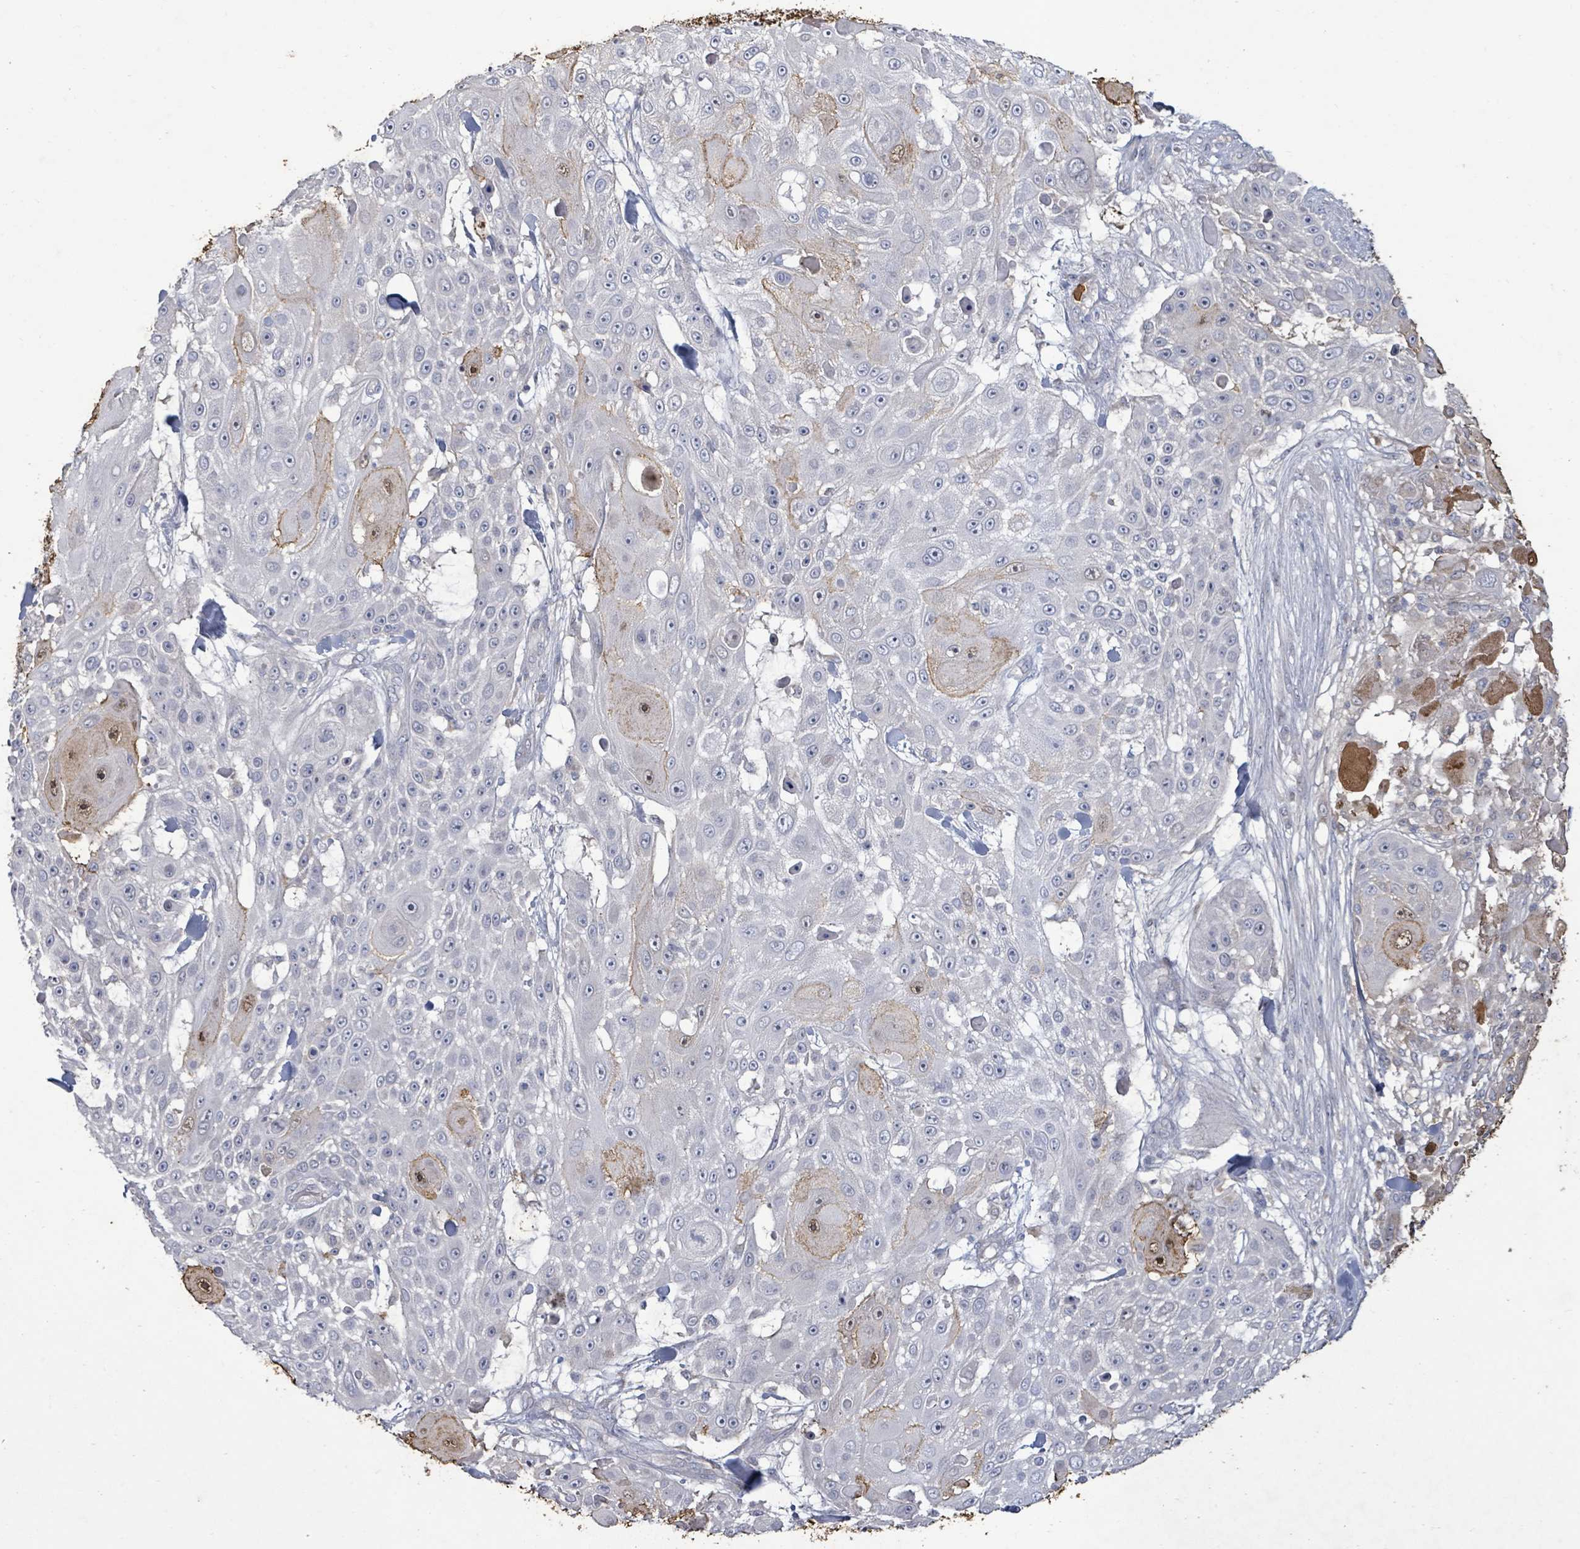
{"staining": {"intensity": "weak", "quantity": "25%-75%", "location": "cytoplasmic/membranous,nuclear"}, "tissue": "skin cancer", "cell_type": "Tumor cells", "image_type": "cancer", "snomed": [{"axis": "morphology", "description": "Squamous cell carcinoma, NOS"}, {"axis": "topography", "description": "Skin"}], "caption": "Tumor cells exhibit weak cytoplasmic/membranous and nuclear expression in about 25%-75% of cells in squamous cell carcinoma (skin).", "gene": "FAM210A", "patient": {"sex": "female", "age": 86}}